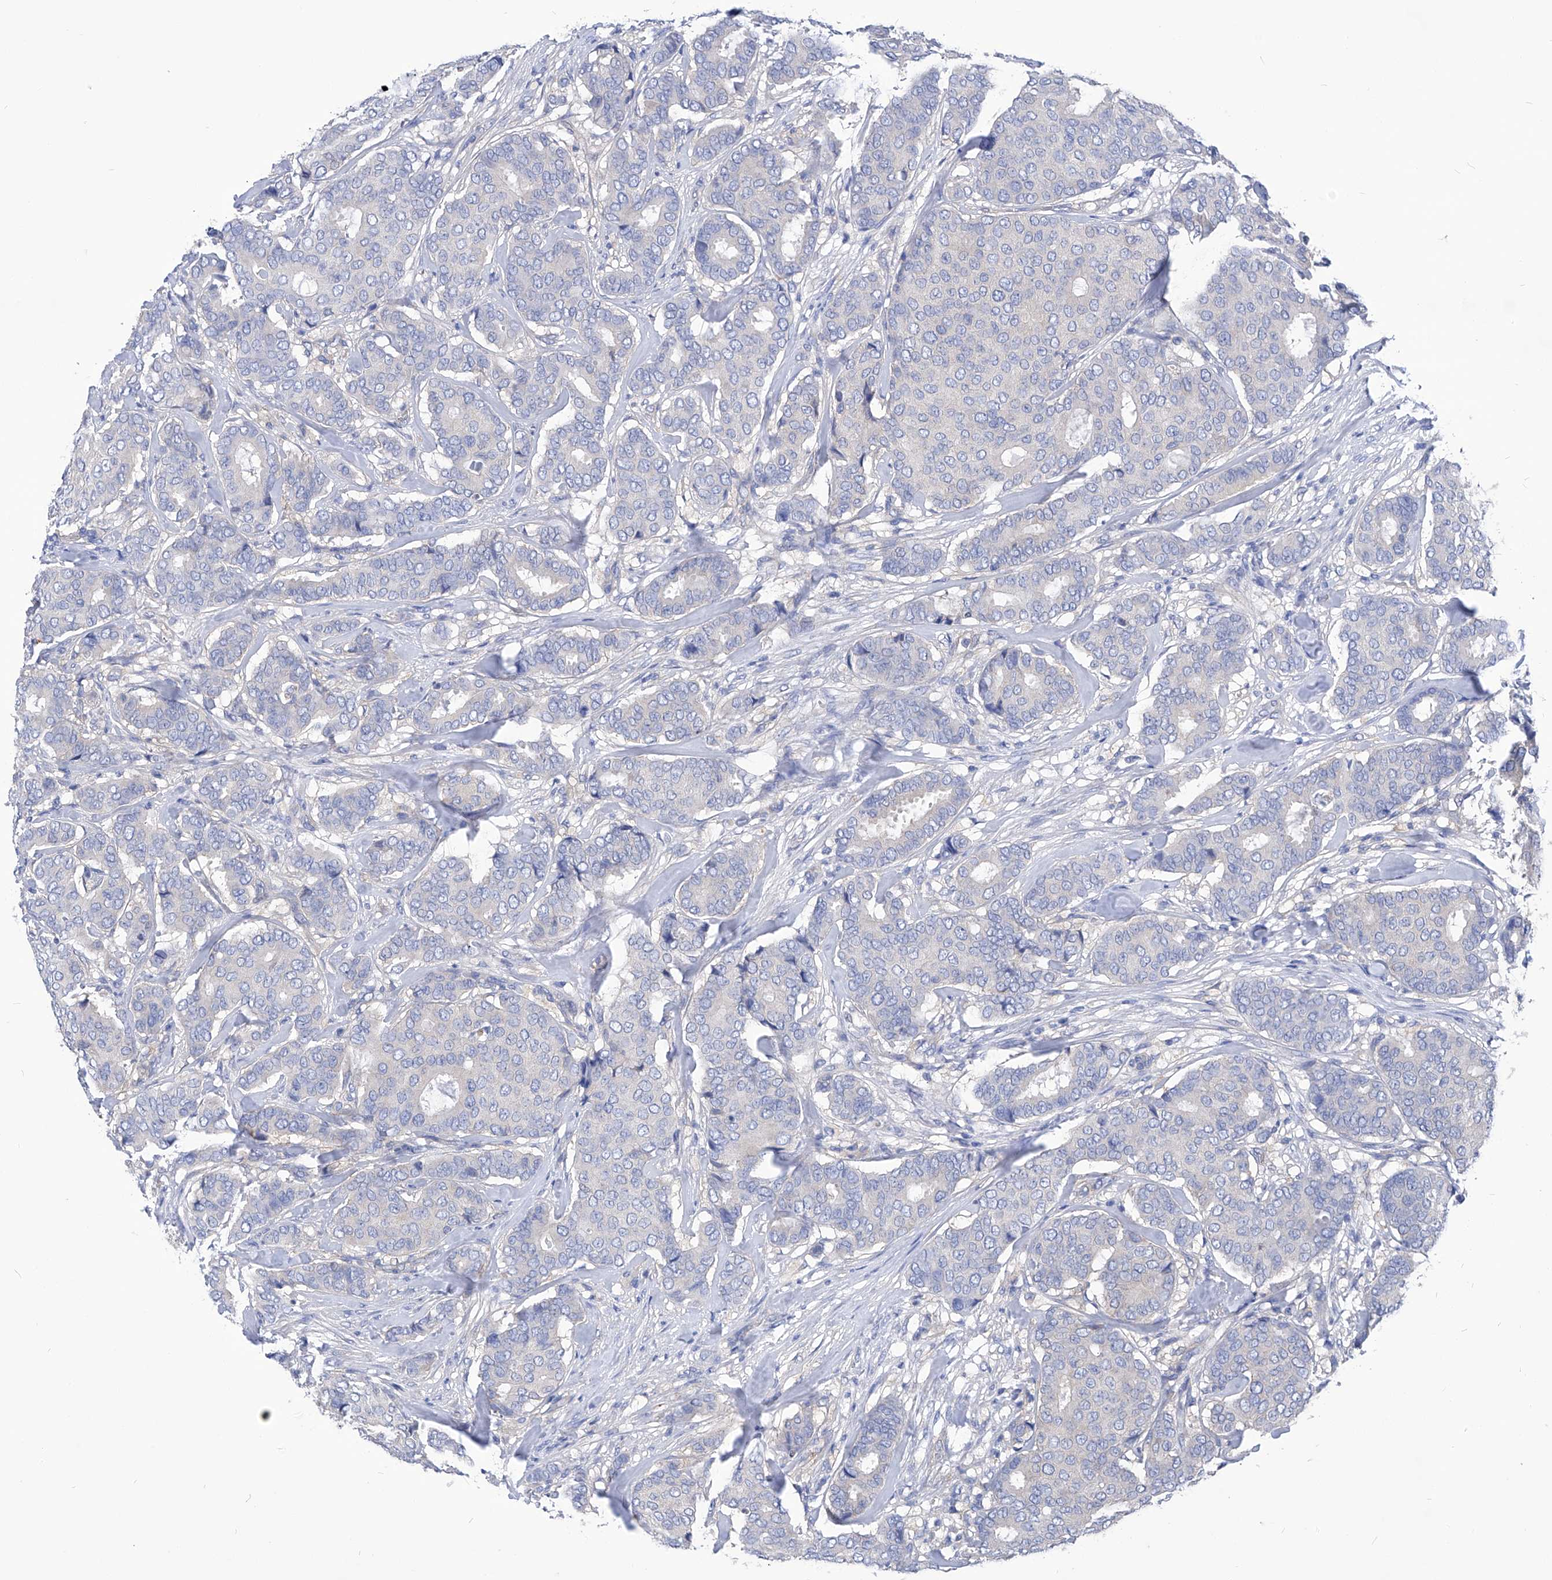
{"staining": {"intensity": "negative", "quantity": "none", "location": "none"}, "tissue": "breast cancer", "cell_type": "Tumor cells", "image_type": "cancer", "snomed": [{"axis": "morphology", "description": "Duct carcinoma"}, {"axis": "topography", "description": "Breast"}], "caption": "Tumor cells show no significant protein positivity in invasive ductal carcinoma (breast).", "gene": "XPNPEP1", "patient": {"sex": "female", "age": 75}}